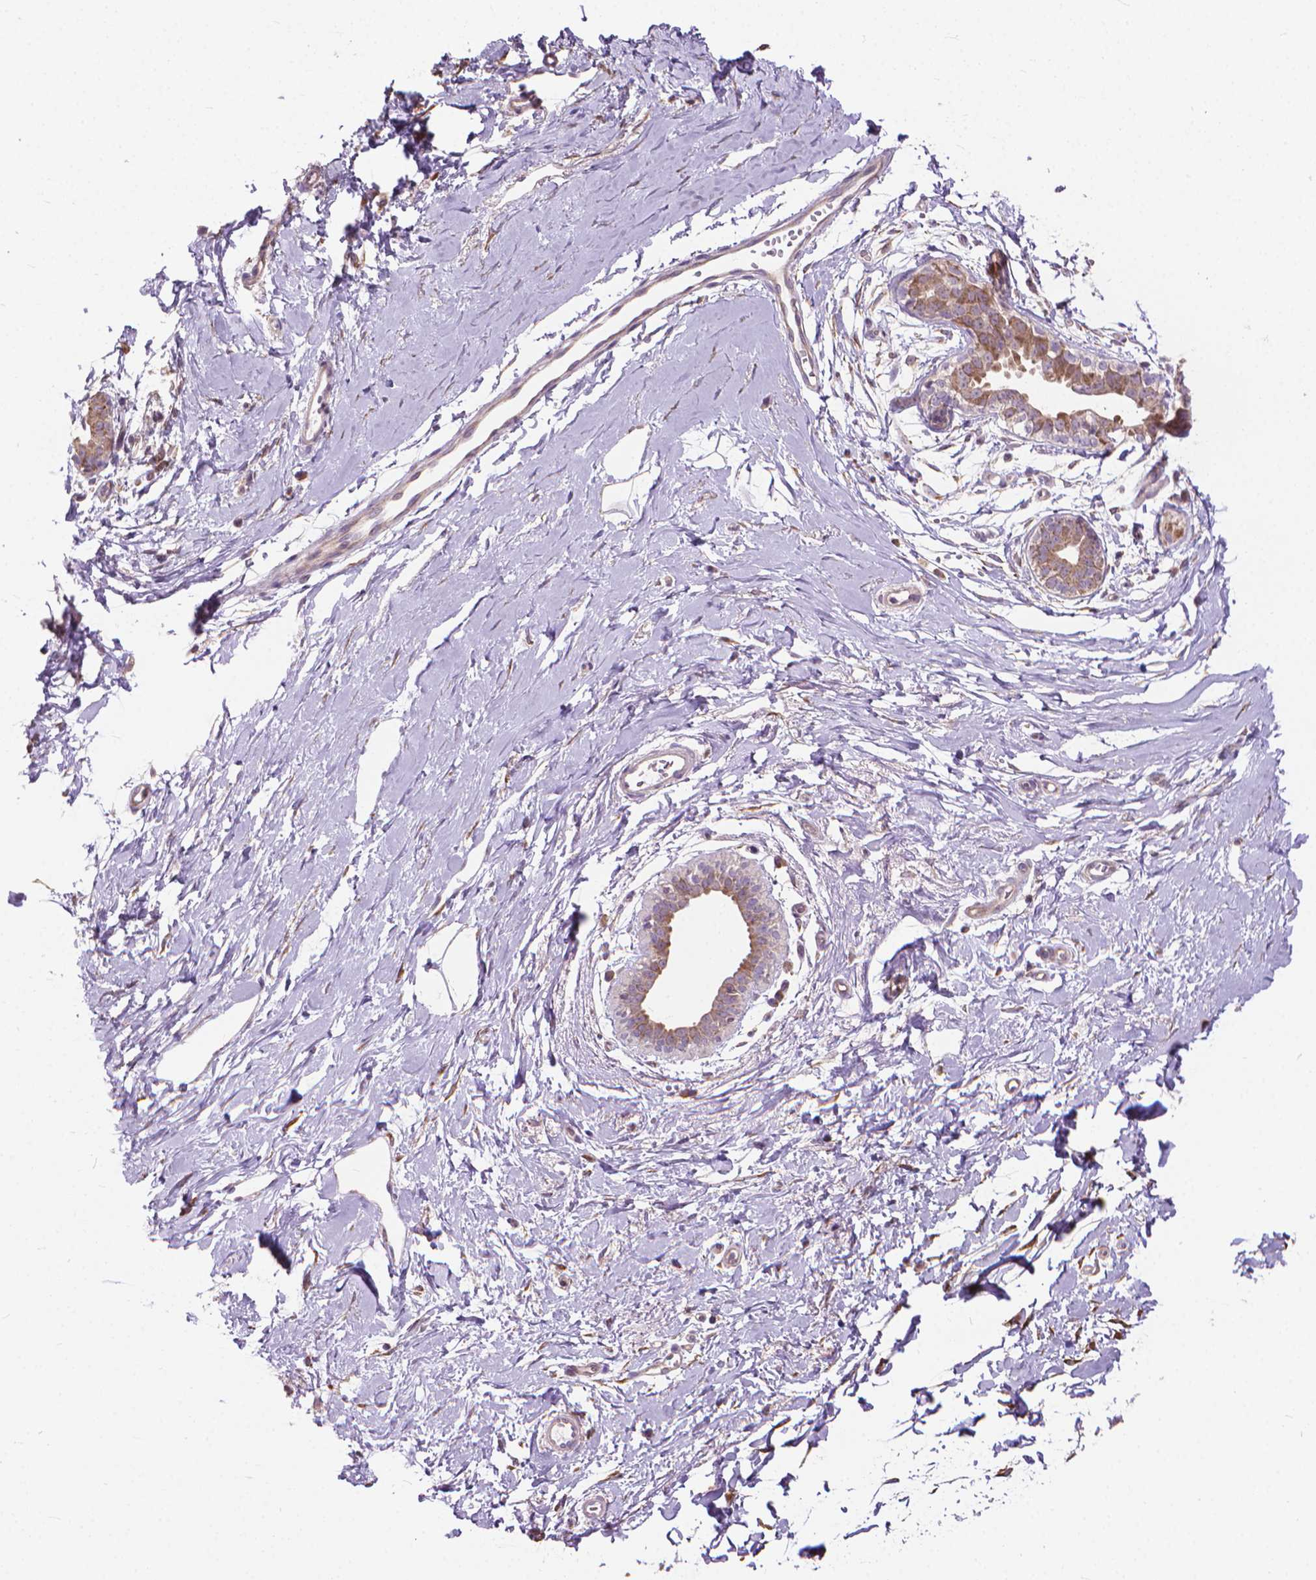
{"staining": {"intensity": "weak", "quantity": "<25%", "location": "cytoplasmic/membranous"}, "tissue": "breast", "cell_type": "Adipocytes", "image_type": "normal", "snomed": [{"axis": "morphology", "description": "Normal tissue, NOS"}, {"axis": "topography", "description": "Breast"}], "caption": "IHC histopathology image of normal breast stained for a protein (brown), which exhibits no positivity in adipocytes.", "gene": "NUDT1", "patient": {"sex": "female", "age": 49}}